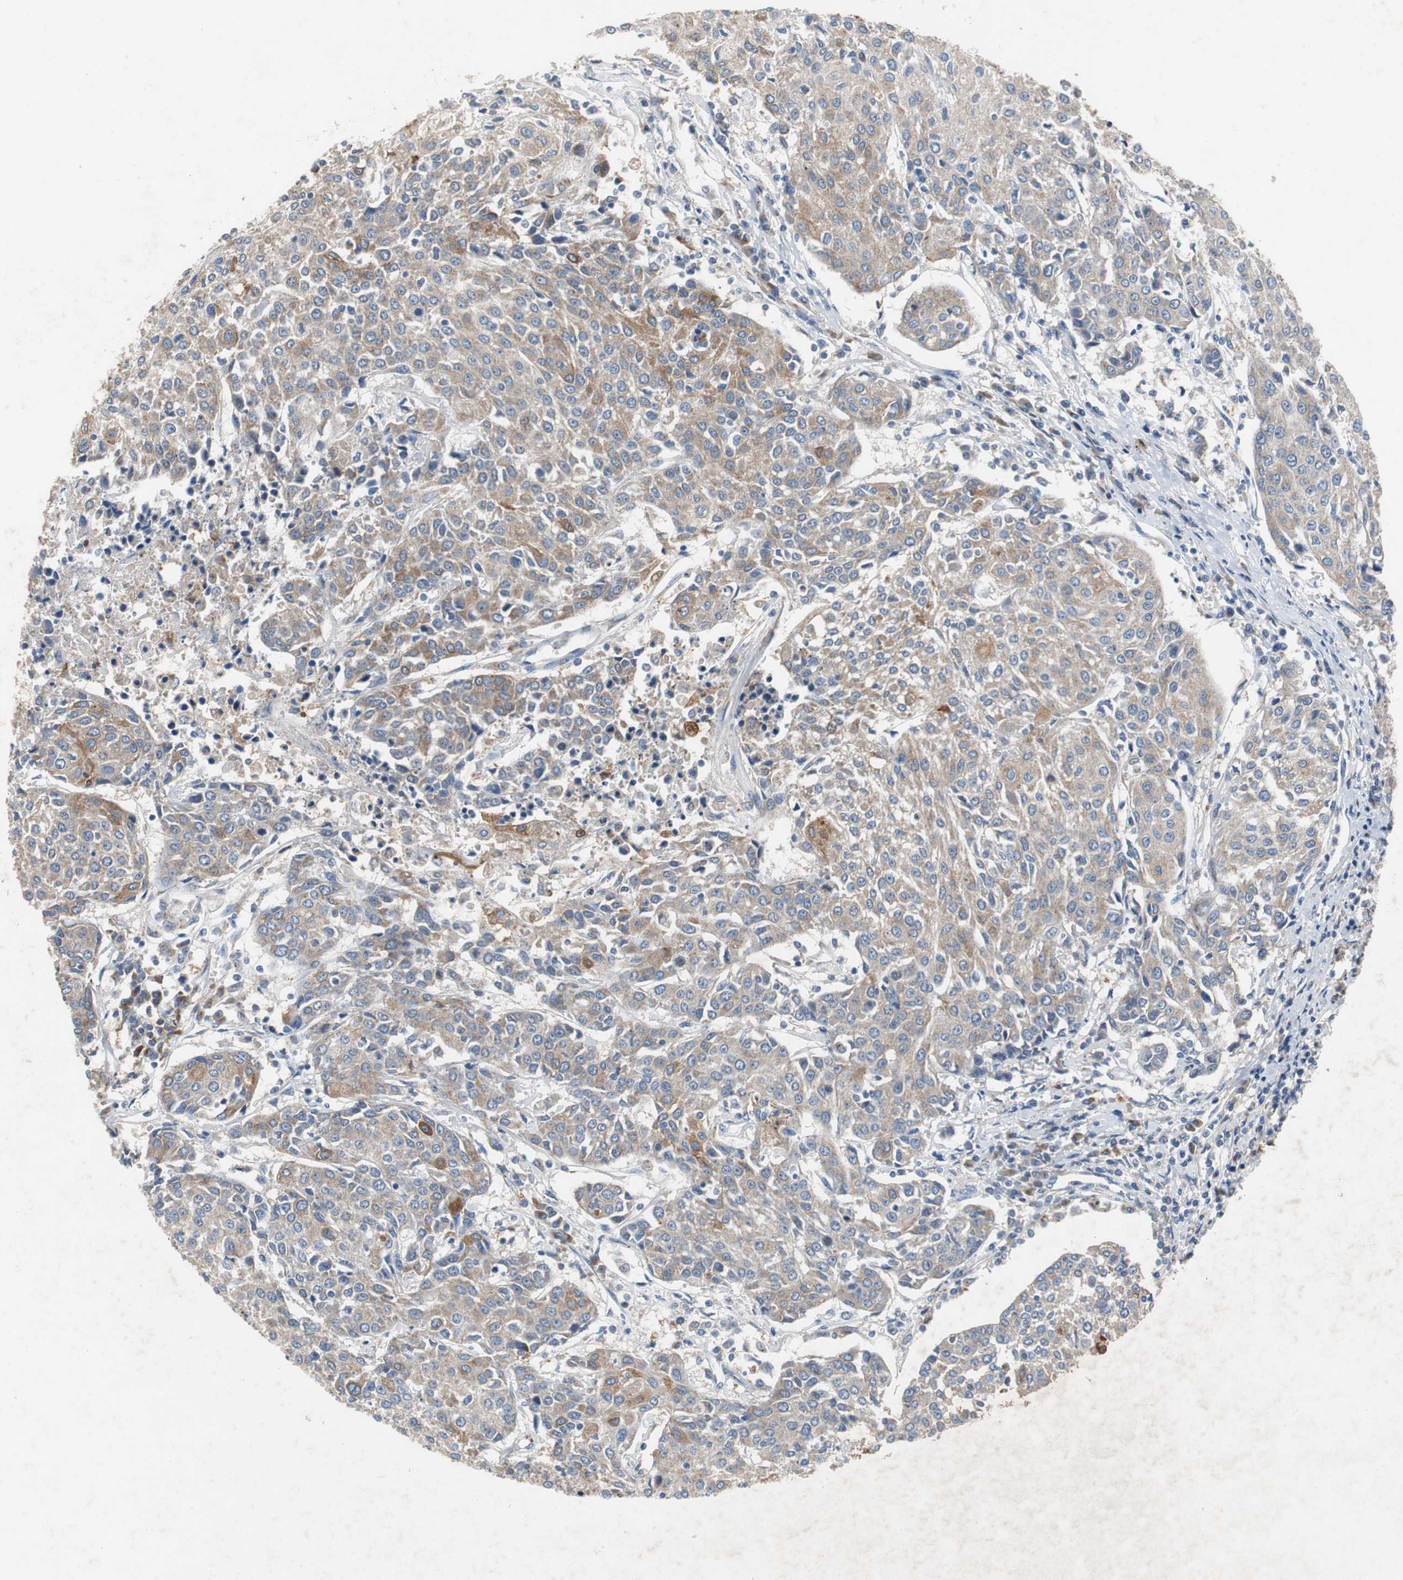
{"staining": {"intensity": "moderate", "quantity": ">75%", "location": "cytoplasmic/membranous"}, "tissue": "urothelial cancer", "cell_type": "Tumor cells", "image_type": "cancer", "snomed": [{"axis": "morphology", "description": "Urothelial carcinoma, High grade"}, {"axis": "topography", "description": "Urinary bladder"}], "caption": "An image of high-grade urothelial carcinoma stained for a protein shows moderate cytoplasmic/membranous brown staining in tumor cells.", "gene": "CALB2", "patient": {"sex": "female", "age": 85}}